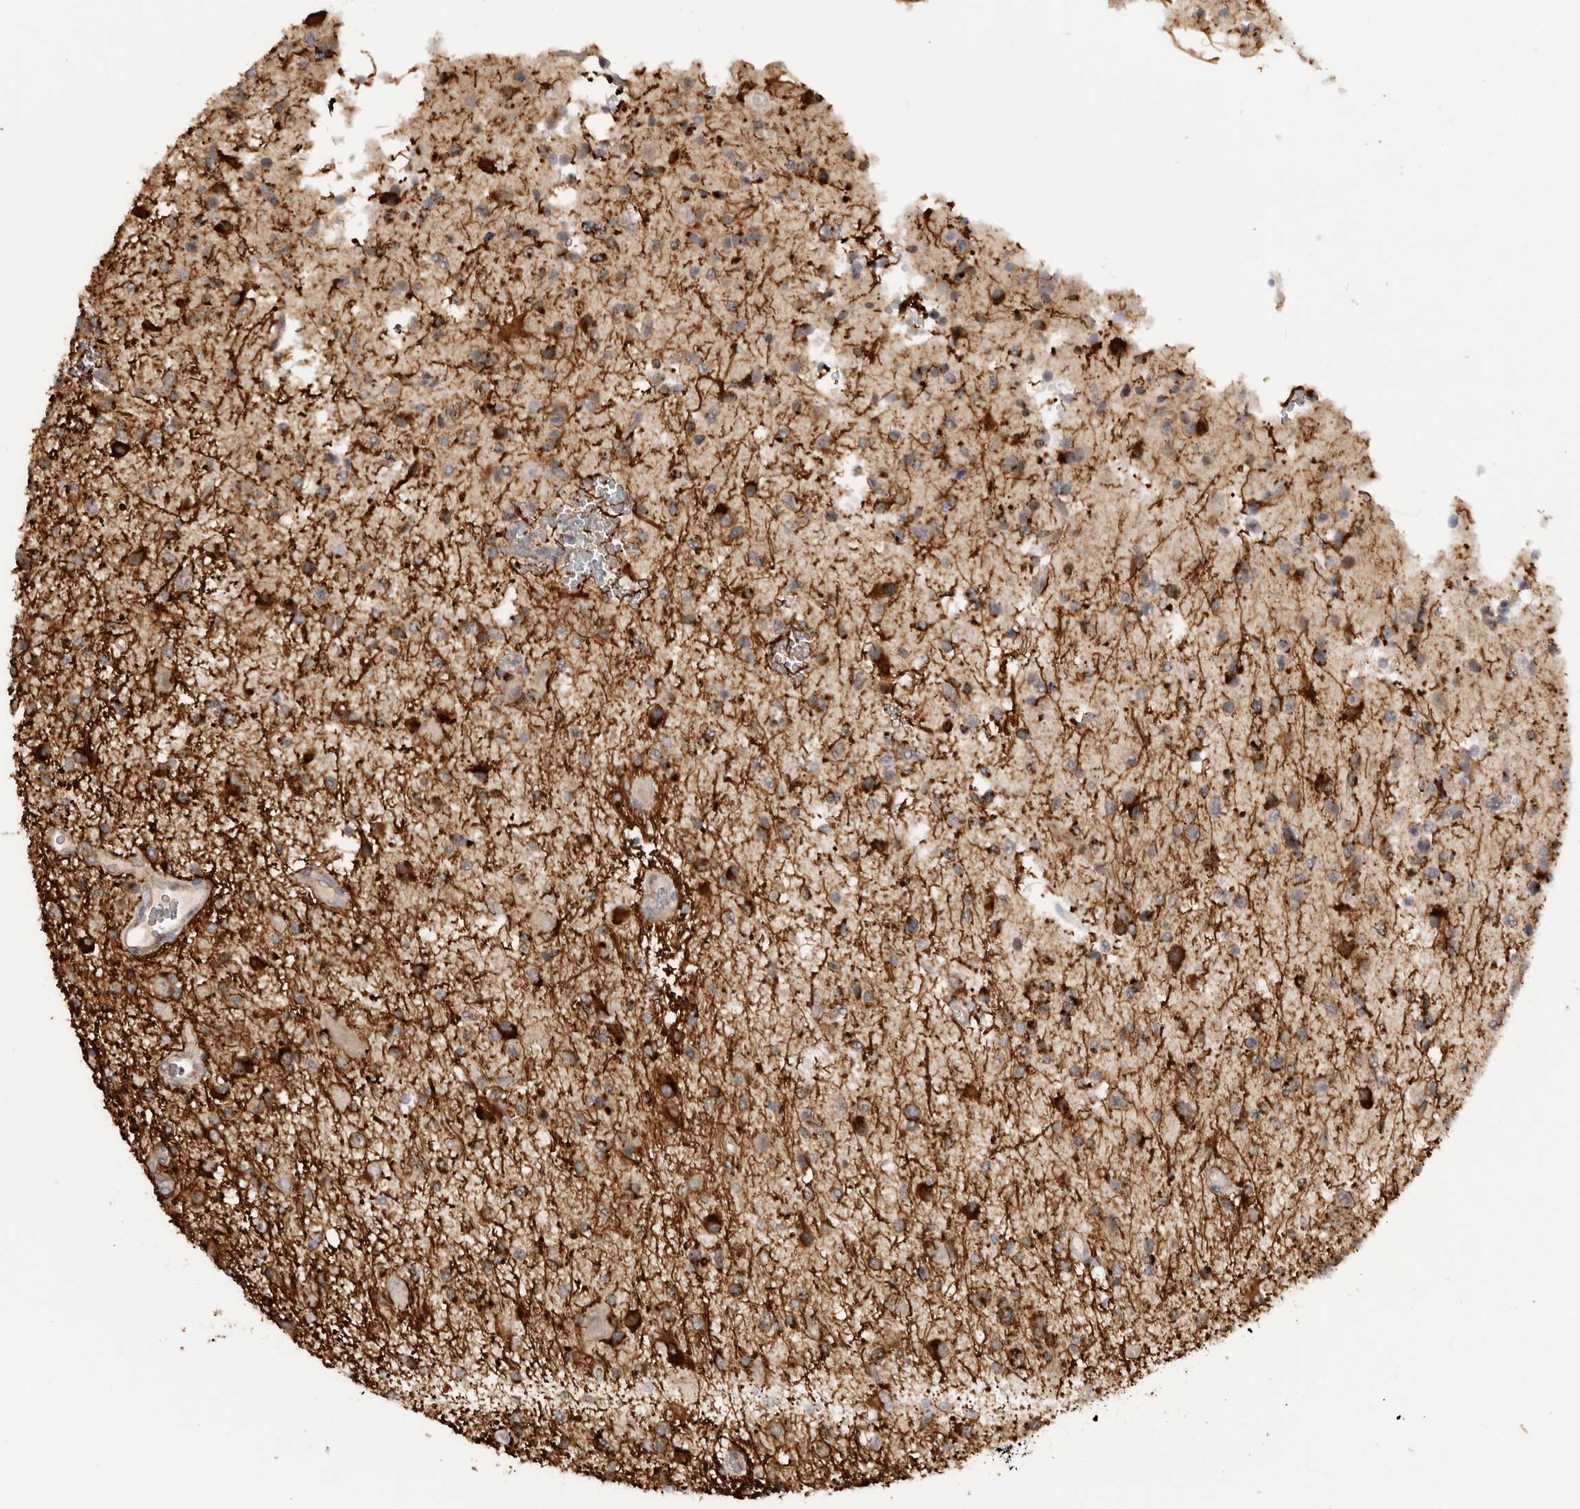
{"staining": {"intensity": "moderate", "quantity": ">75%", "location": "cytoplasmic/membranous"}, "tissue": "glioma", "cell_type": "Tumor cells", "image_type": "cancer", "snomed": [{"axis": "morphology", "description": "Glioma, malignant, High grade"}, {"axis": "topography", "description": "Brain"}], "caption": "Malignant high-grade glioma stained for a protein reveals moderate cytoplasmic/membranous positivity in tumor cells.", "gene": "DYRK2", "patient": {"sex": "male", "age": 33}}